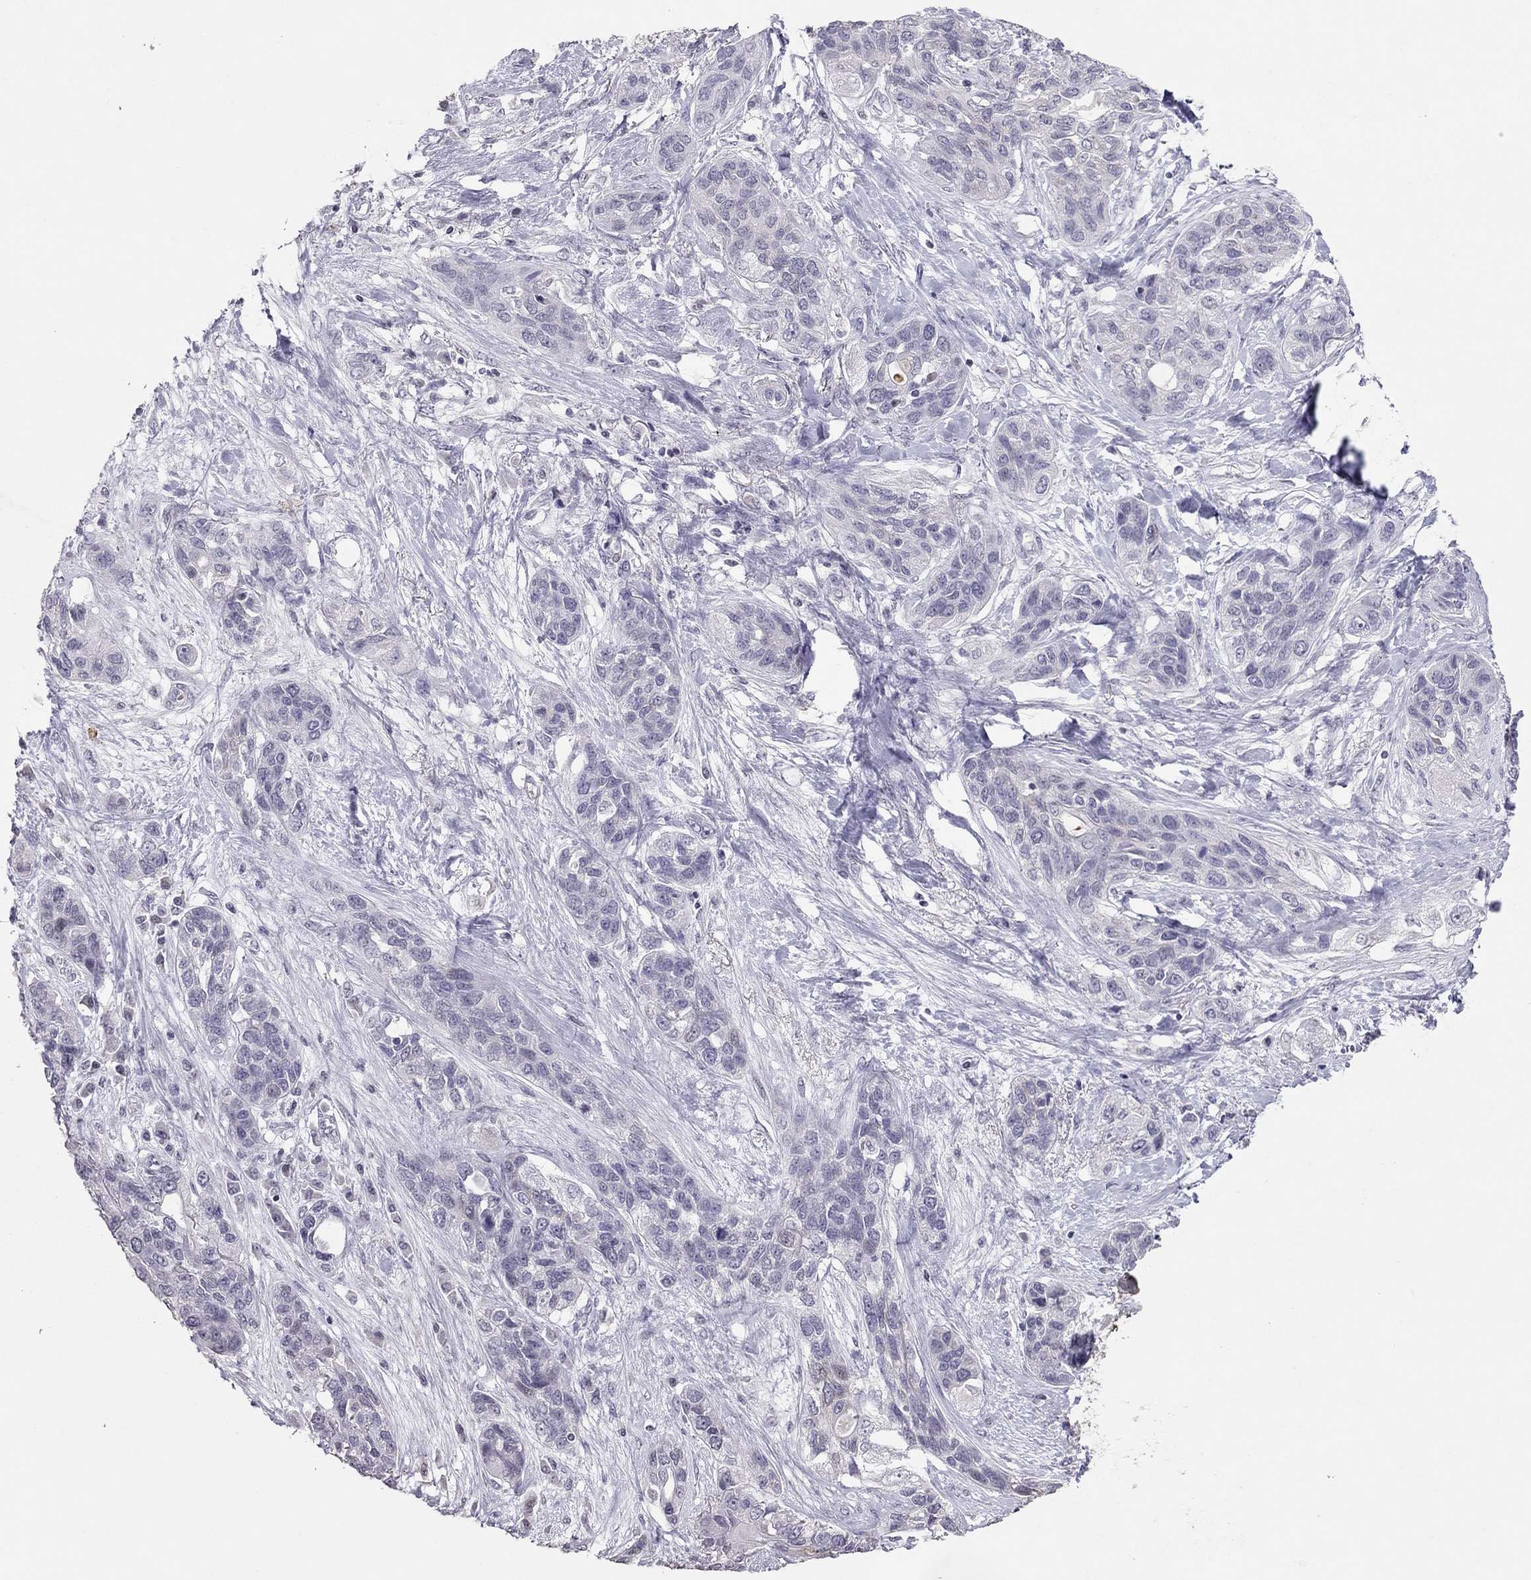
{"staining": {"intensity": "negative", "quantity": "none", "location": "none"}, "tissue": "lung cancer", "cell_type": "Tumor cells", "image_type": "cancer", "snomed": [{"axis": "morphology", "description": "Squamous cell carcinoma, NOS"}, {"axis": "topography", "description": "Lung"}], "caption": "Immunohistochemistry photomicrograph of neoplastic tissue: squamous cell carcinoma (lung) stained with DAB demonstrates no significant protein staining in tumor cells.", "gene": "TSHB", "patient": {"sex": "female", "age": 70}}